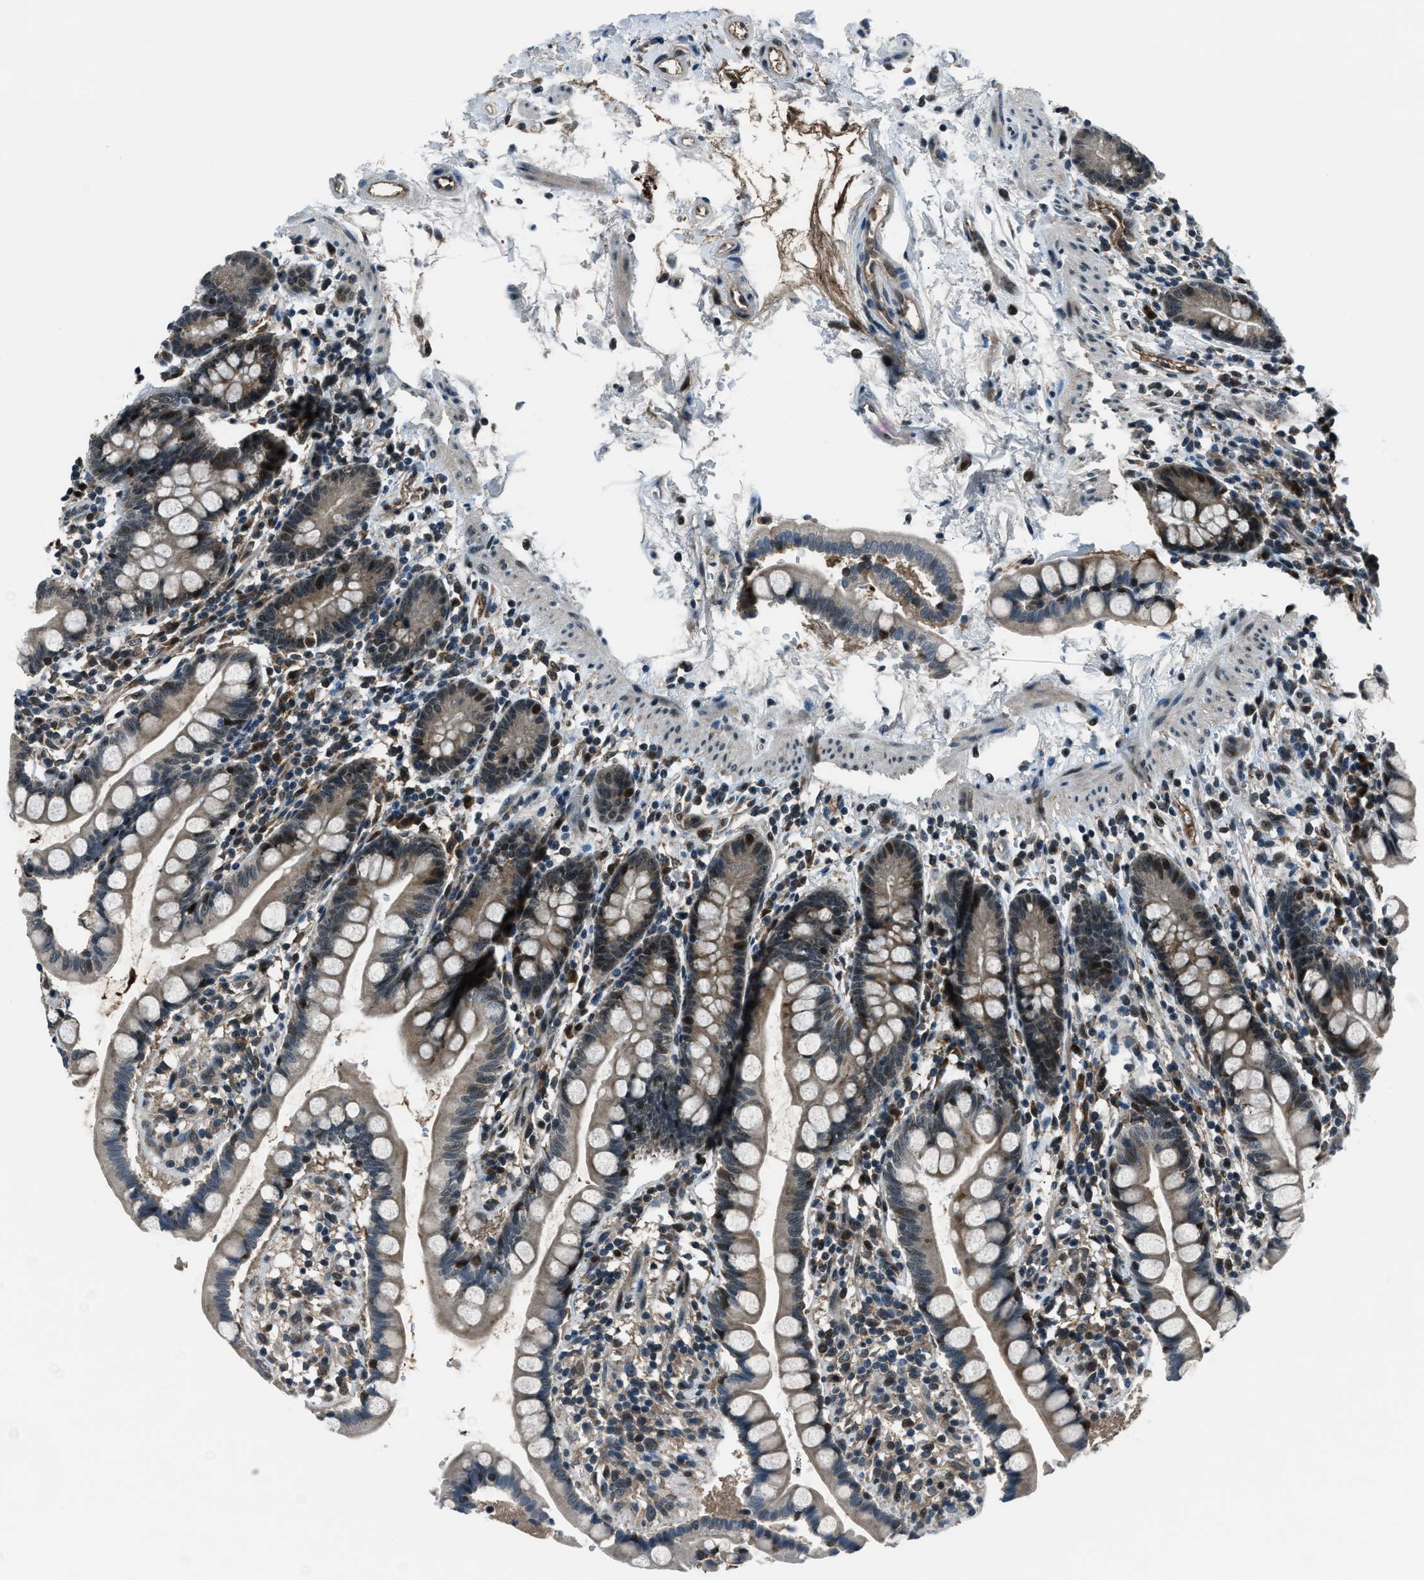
{"staining": {"intensity": "moderate", "quantity": "<25%", "location": "cytoplasmic/membranous,nuclear"}, "tissue": "small intestine", "cell_type": "Glandular cells", "image_type": "normal", "snomed": [{"axis": "morphology", "description": "Normal tissue, NOS"}, {"axis": "topography", "description": "Small intestine"}], "caption": "Benign small intestine shows moderate cytoplasmic/membranous,nuclear positivity in about <25% of glandular cells, visualized by immunohistochemistry. (DAB = brown stain, brightfield microscopy at high magnification).", "gene": "ACTL9", "patient": {"sex": "female", "age": 84}}